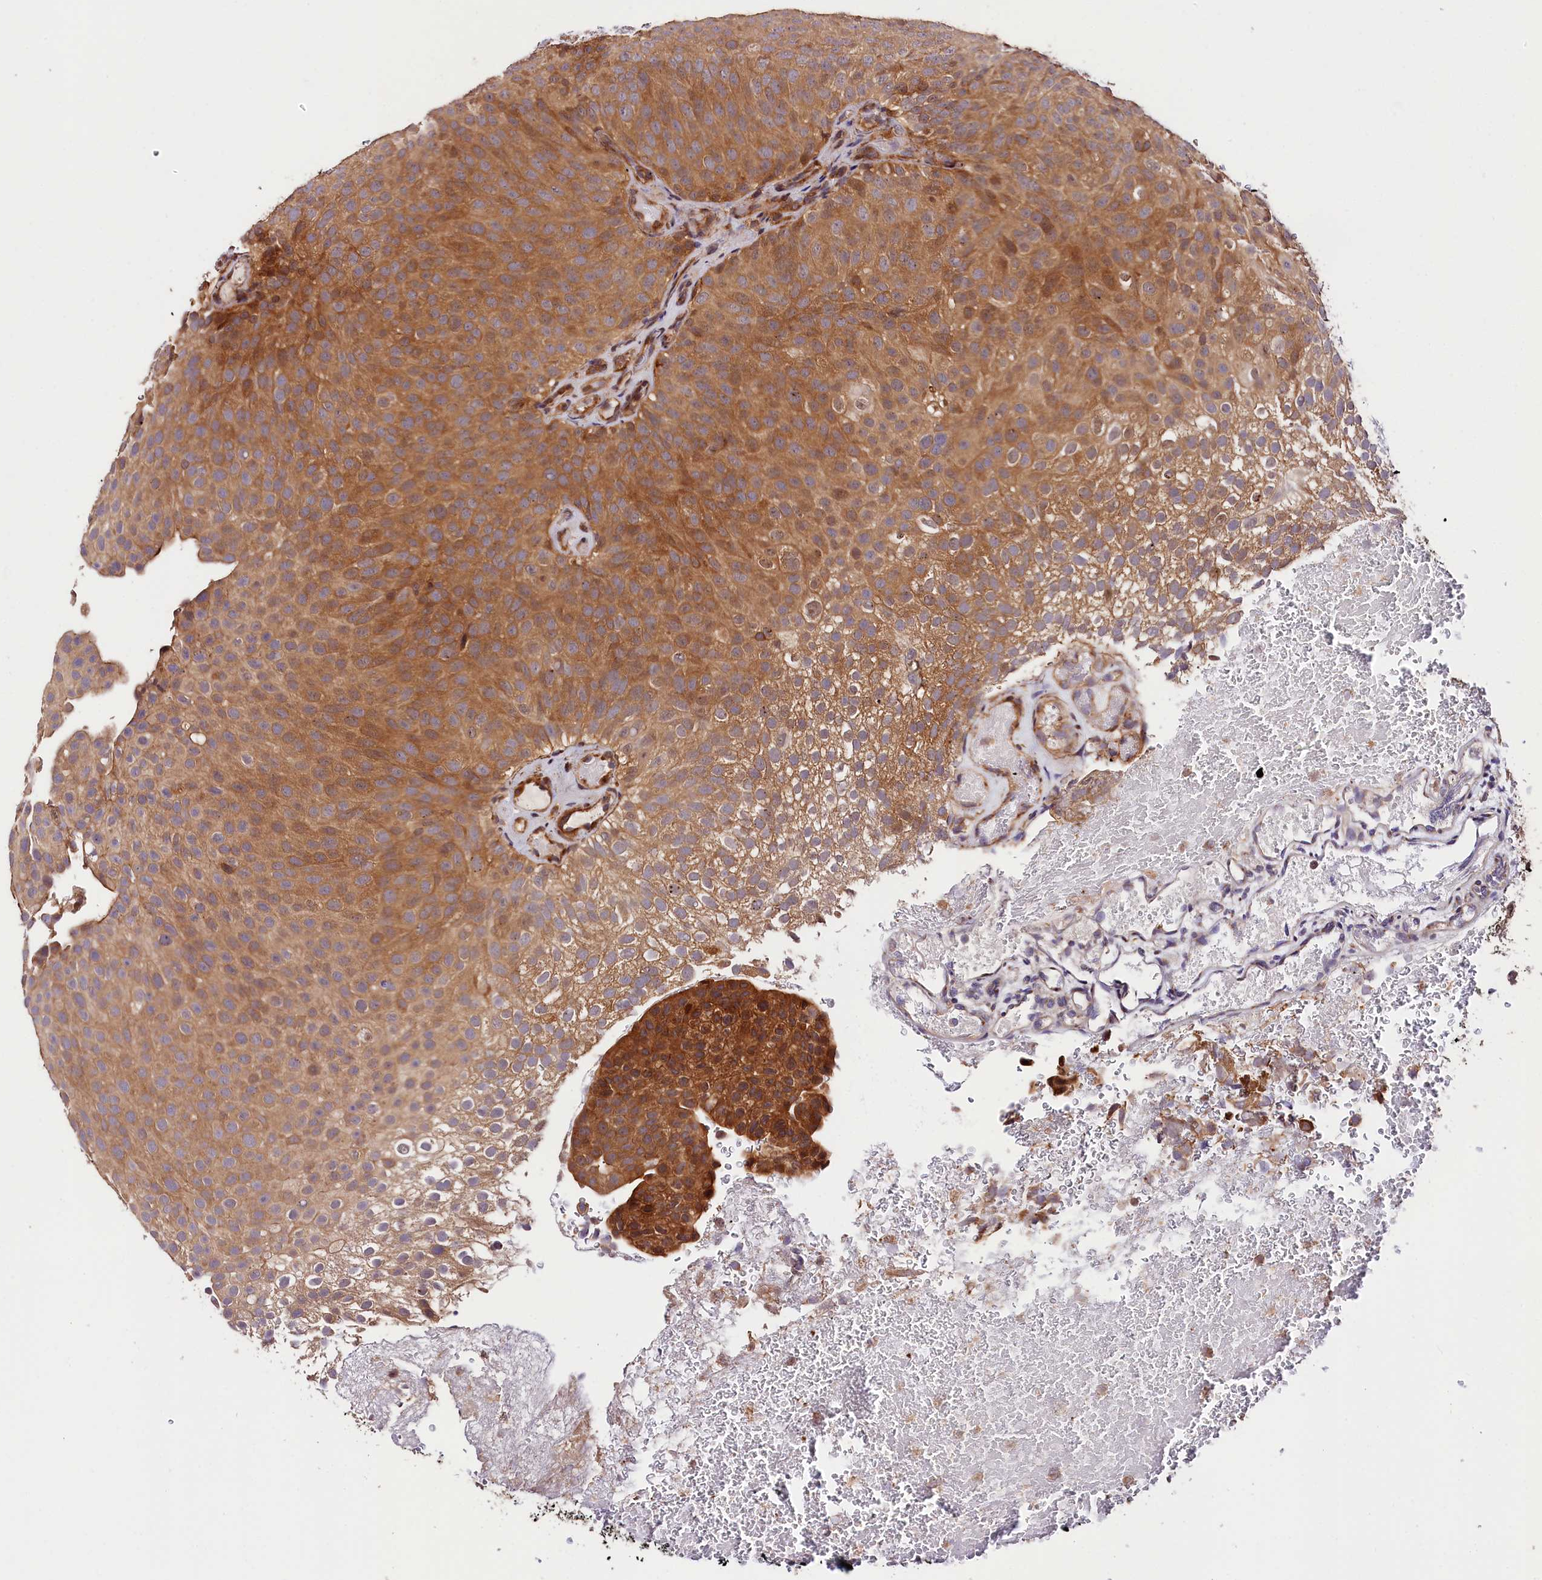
{"staining": {"intensity": "moderate", "quantity": ">75%", "location": "cytoplasmic/membranous"}, "tissue": "urothelial cancer", "cell_type": "Tumor cells", "image_type": "cancer", "snomed": [{"axis": "morphology", "description": "Urothelial carcinoma, Low grade"}, {"axis": "topography", "description": "Urinary bladder"}], "caption": "Protein staining of urothelial cancer tissue shows moderate cytoplasmic/membranous staining in approximately >75% of tumor cells.", "gene": "CHORDC1", "patient": {"sex": "male", "age": 78}}